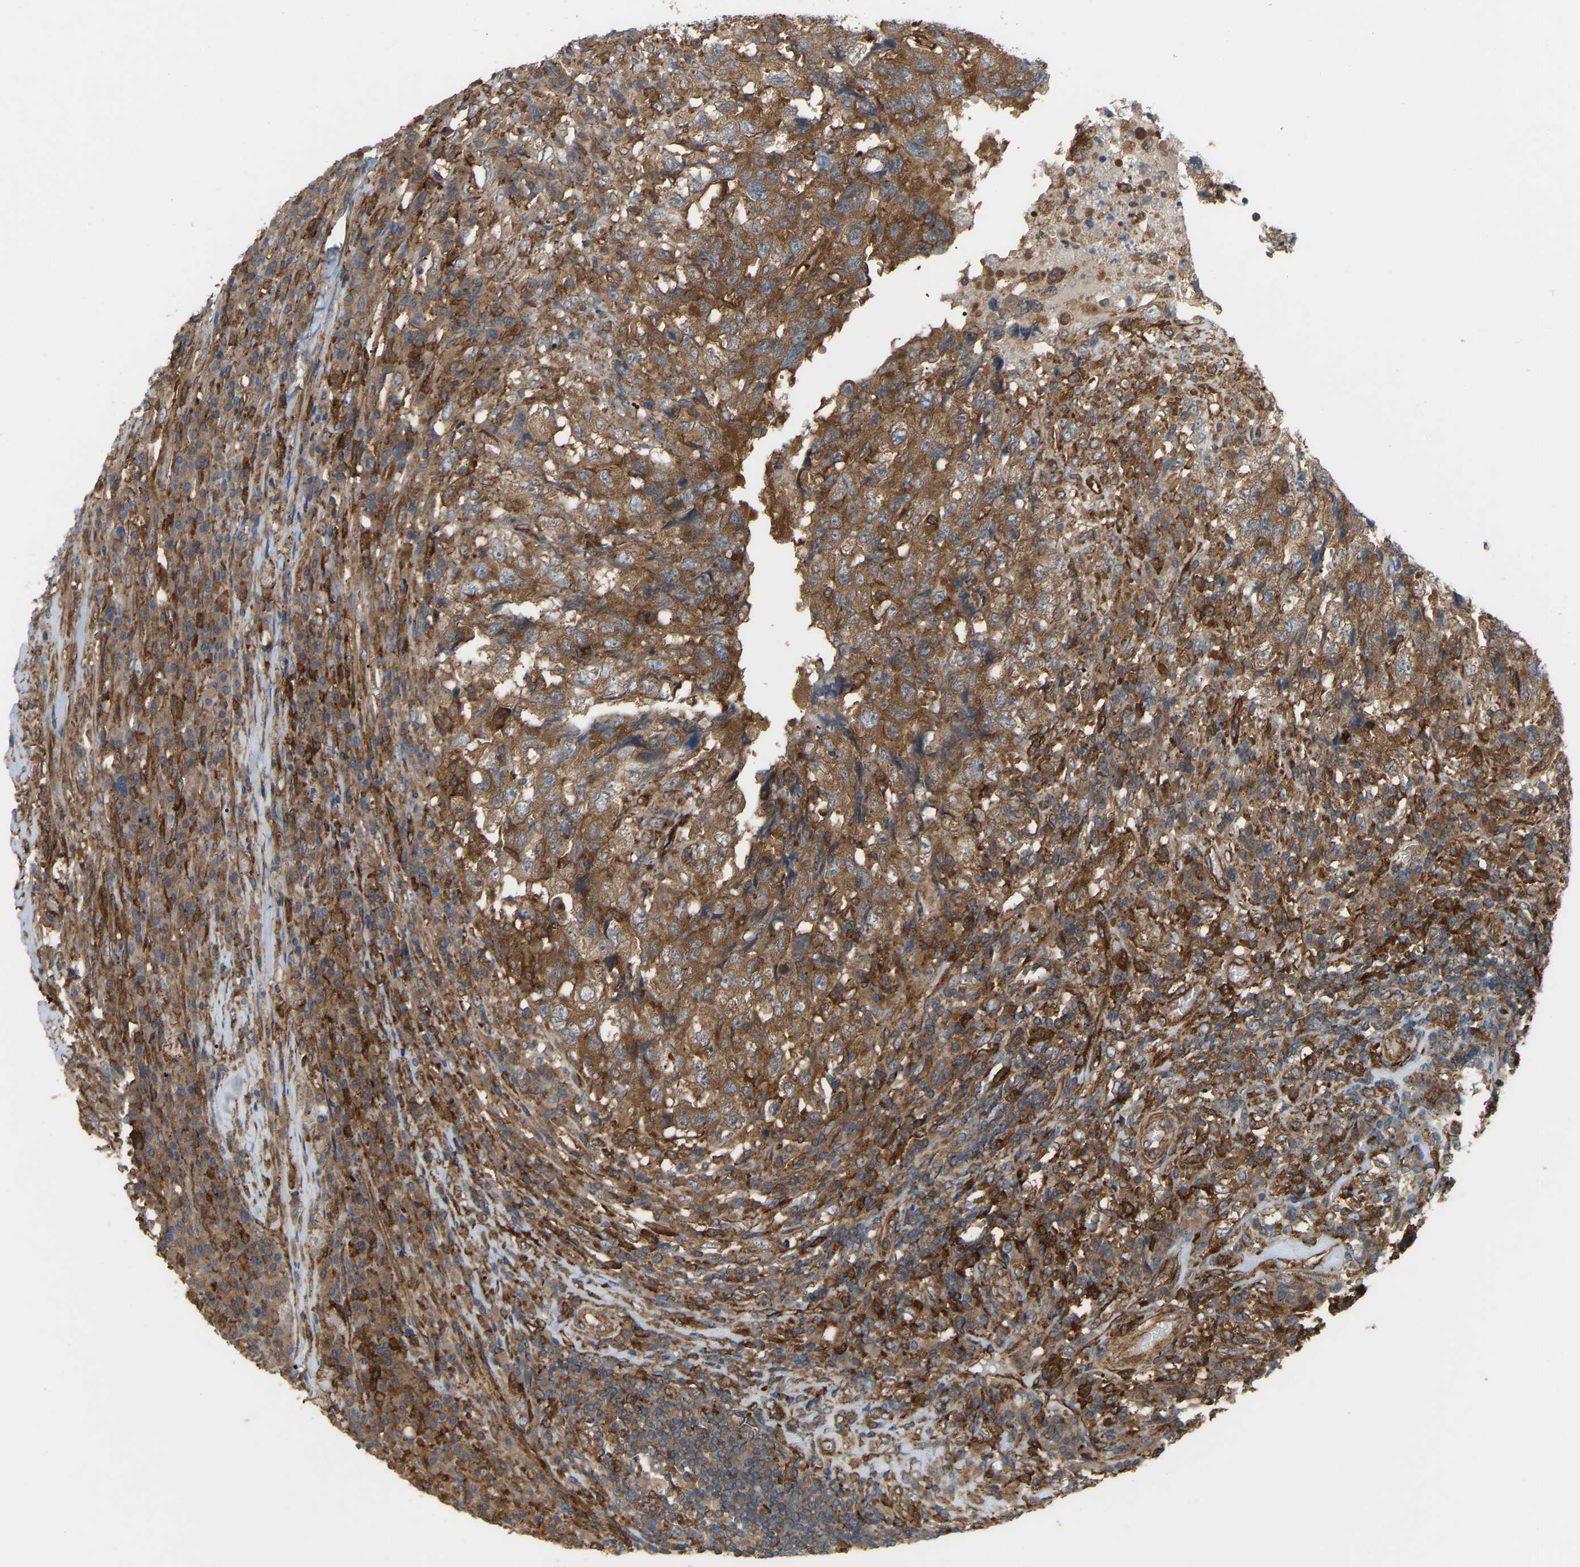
{"staining": {"intensity": "moderate", "quantity": ">75%", "location": "cytoplasmic/membranous"}, "tissue": "testis cancer", "cell_type": "Tumor cells", "image_type": "cancer", "snomed": [{"axis": "morphology", "description": "Necrosis, NOS"}, {"axis": "morphology", "description": "Carcinoma, Embryonal, NOS"}, {"axis": "topography", "description": "Testis"}], "caption": "A micrograph showing moderate cytoplasmic/membranous staining in about >75% of tumor cells in testis cancer (embryonal carcinoma), as visualized by brown immunohistochemical staining.", "gene": "PICALM", "patient": {"sex": "male", "age": 19}}